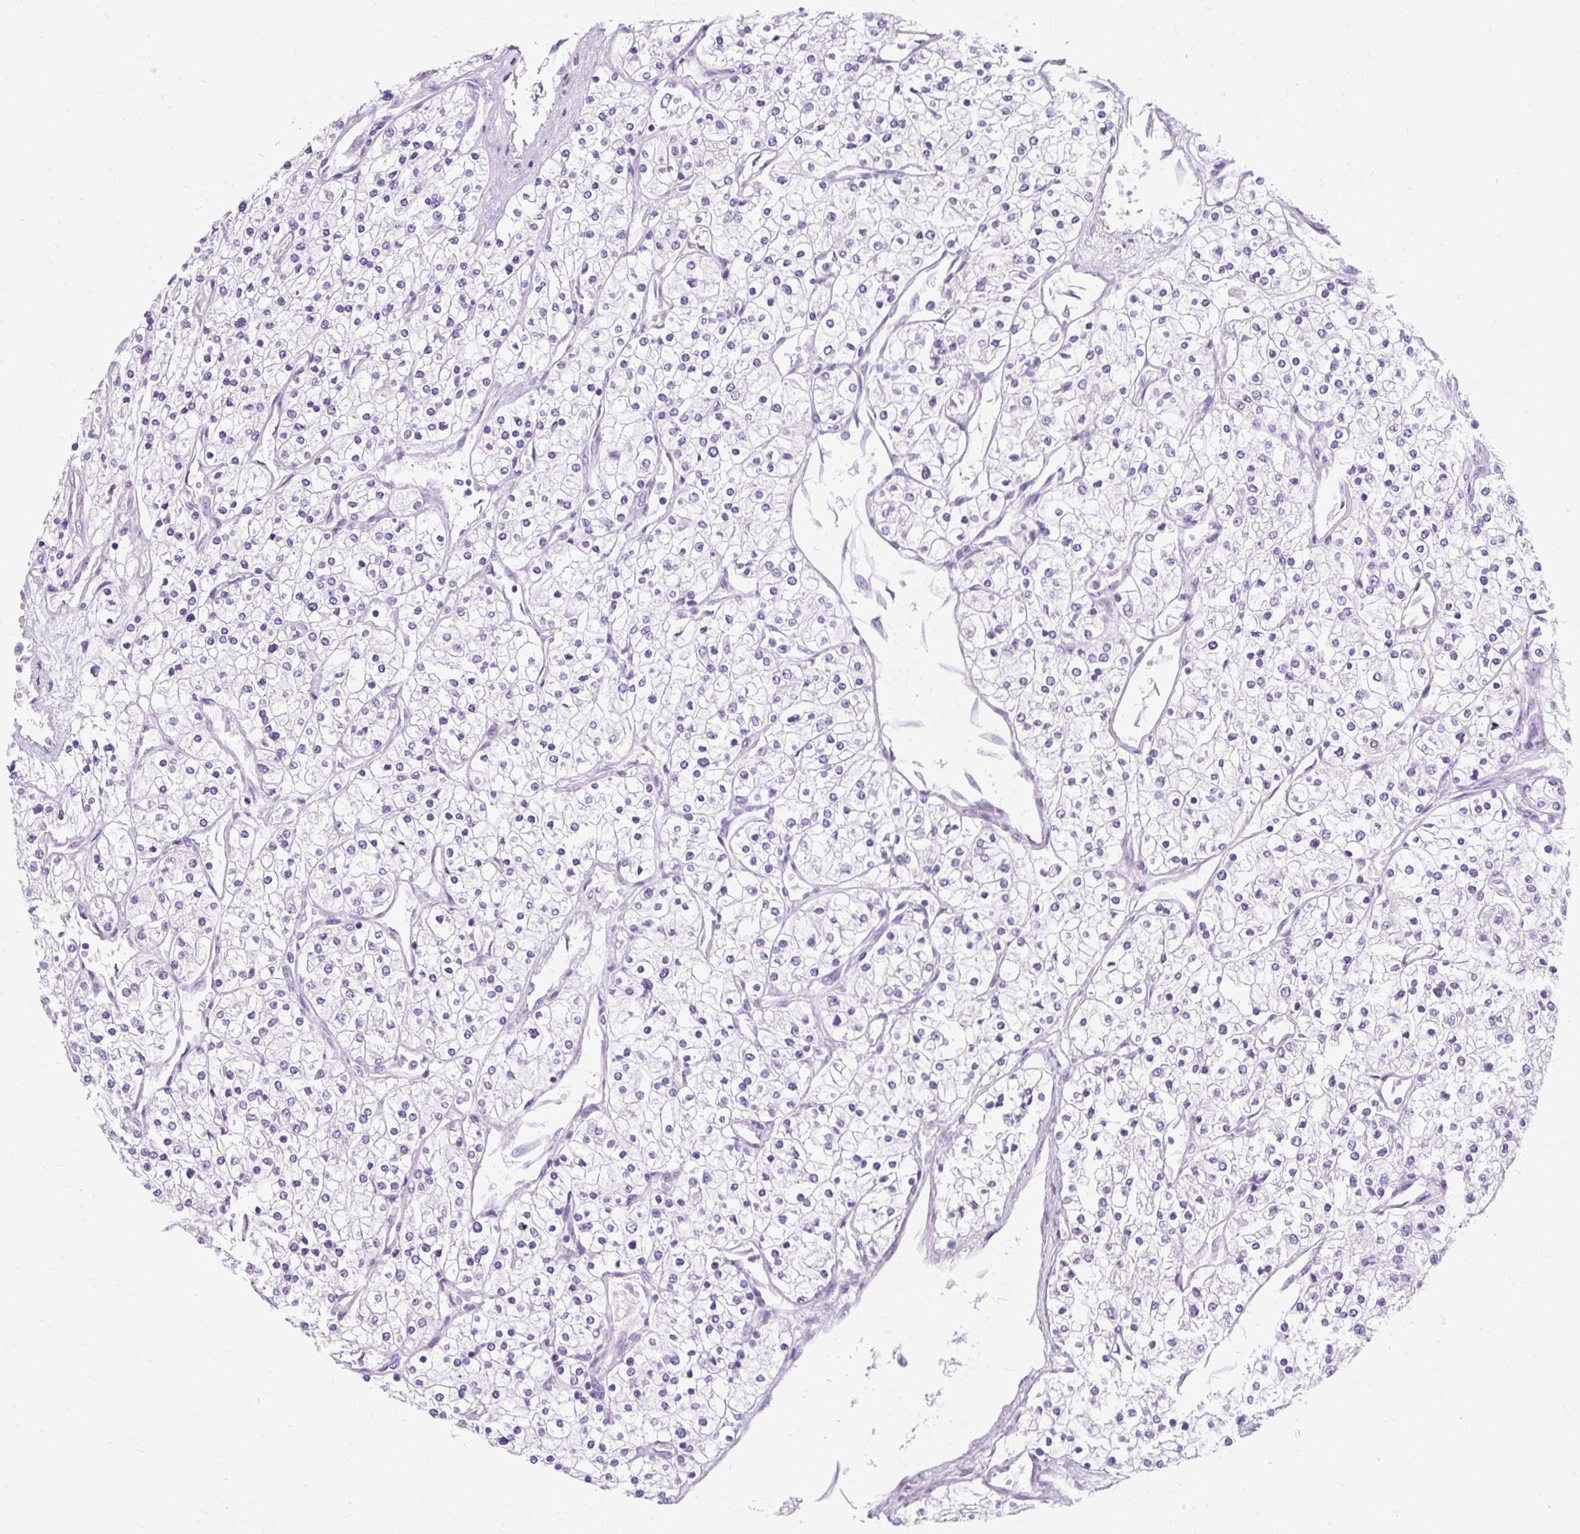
{"staining": {"intensity": "negative", "quantity": "none", "location": "none"}, "tissue": "renal cancer", "cell_type": "Tumor cells", "image_type": "cancer", "snomed": [{"axis": "morphology", "description": "Adenocarcinoma, NOS"}, {"axis": "topography", "description": "Kidney"}], "caption": "There is no significant staining in tumor cells of renal cancer (adenocarcinoma). (Immunohistochemistry (ihc), brightfield microscopy, high magnification).", "gene": "TMEM89", "patient": {"sex": "male", "age": 80}}